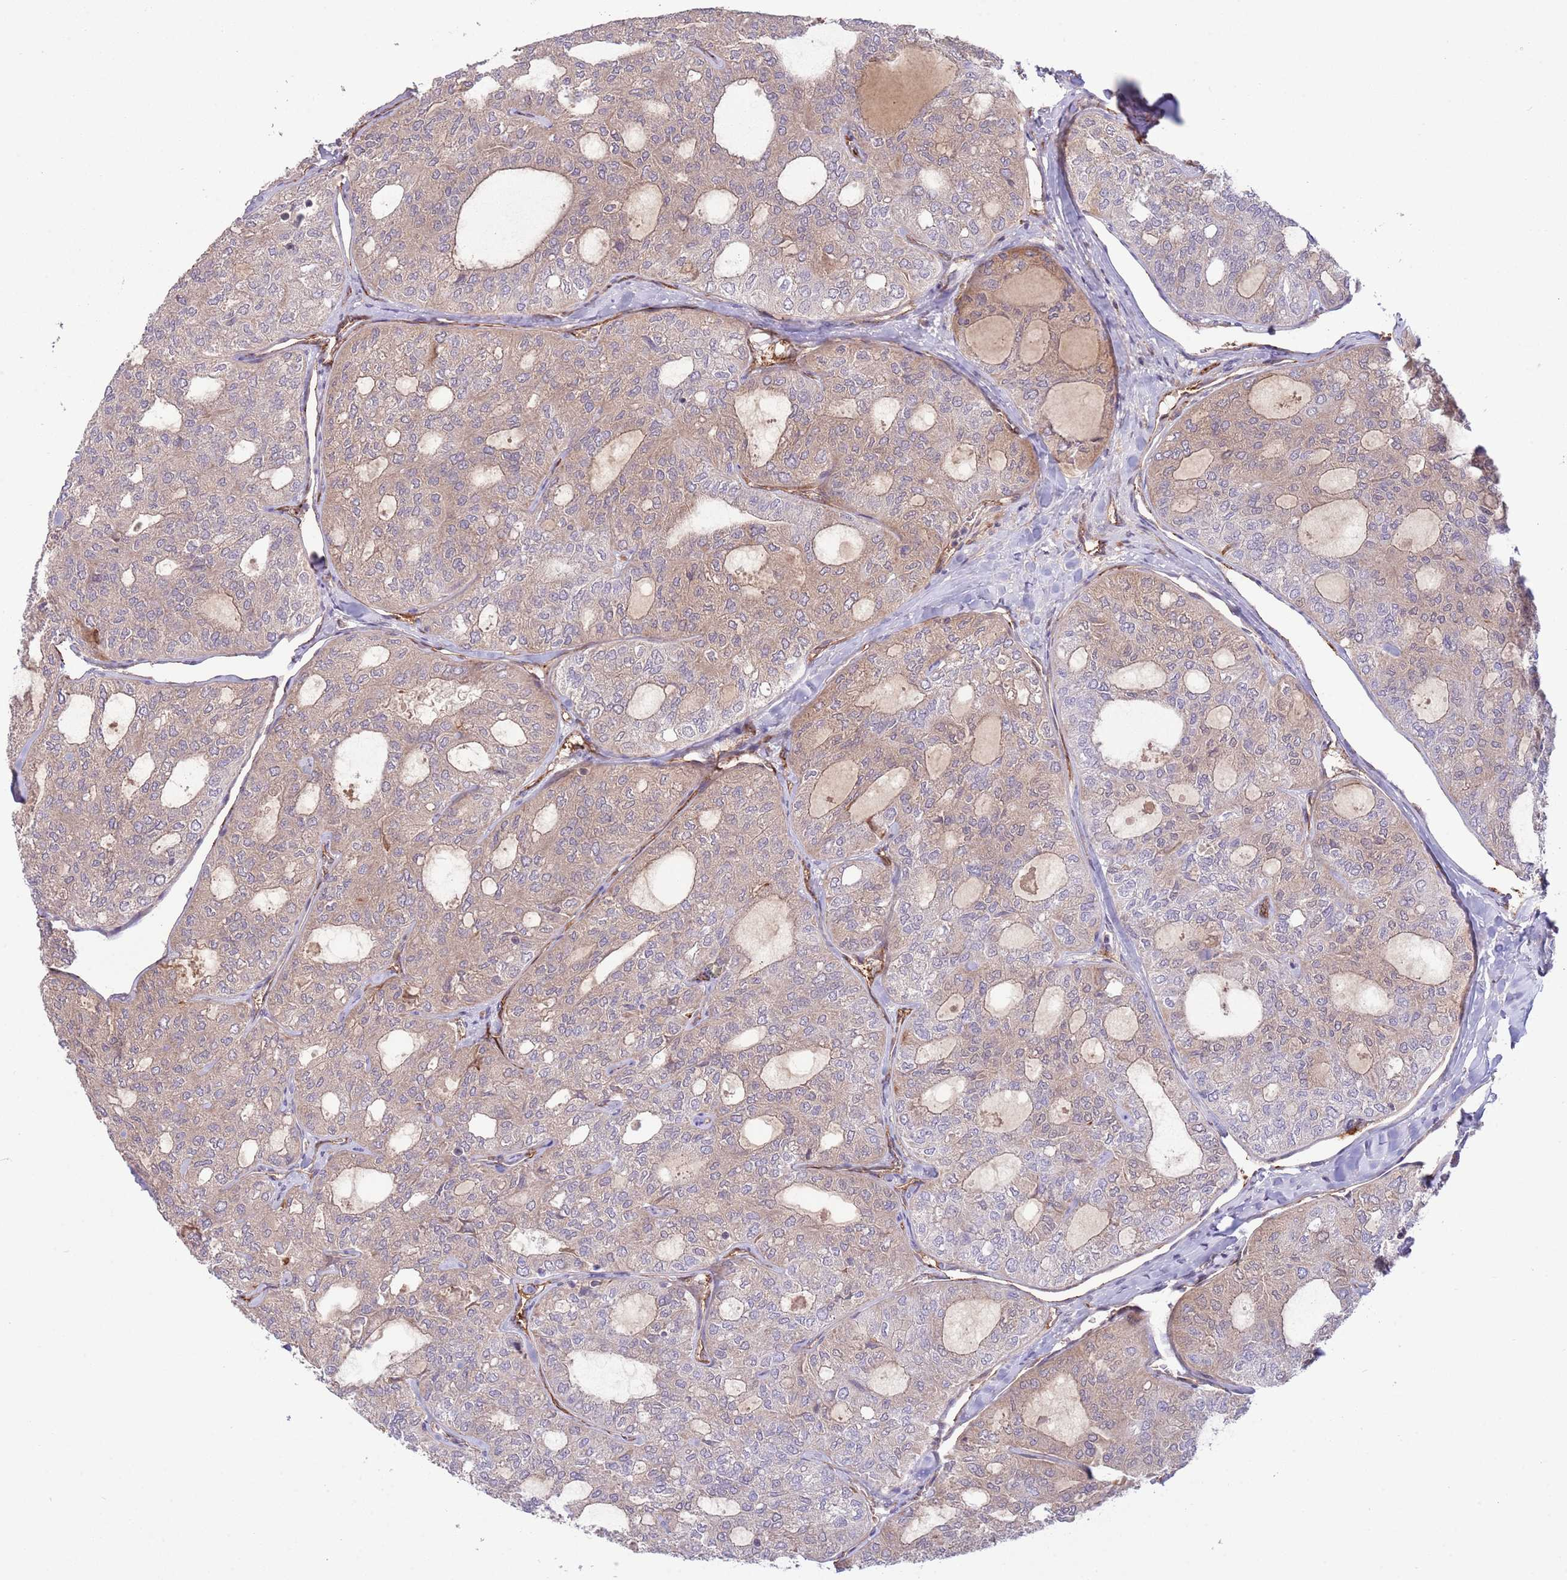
{"staining": {"intensity": "weak", "quantity": "25%-75%", "location": "cytoplasmic/membranous"}, "tissue": "thyroid cancer", "cell_type": "Tumor cells", "image_type": "cancer", "snomed": [{"axis": "morphology", "description": "Follicular adenoma carcinoma, NOS"}, {"axis": "topography", "description": "Thyroid gland"}], "caption": "Follicular adenoma carcinoma (thyroid) tissue exhibits weak cytoplasmic/membranous positivity in approximately 25%-75% of tumor cells, visualized by immunohistochemistry. Immunohistochemistry (ihc) stains the protein of interest in brown and the nuclei are stained blue.", "gene": "DPP10", "patient": {"sex": "male", "age": 75}}